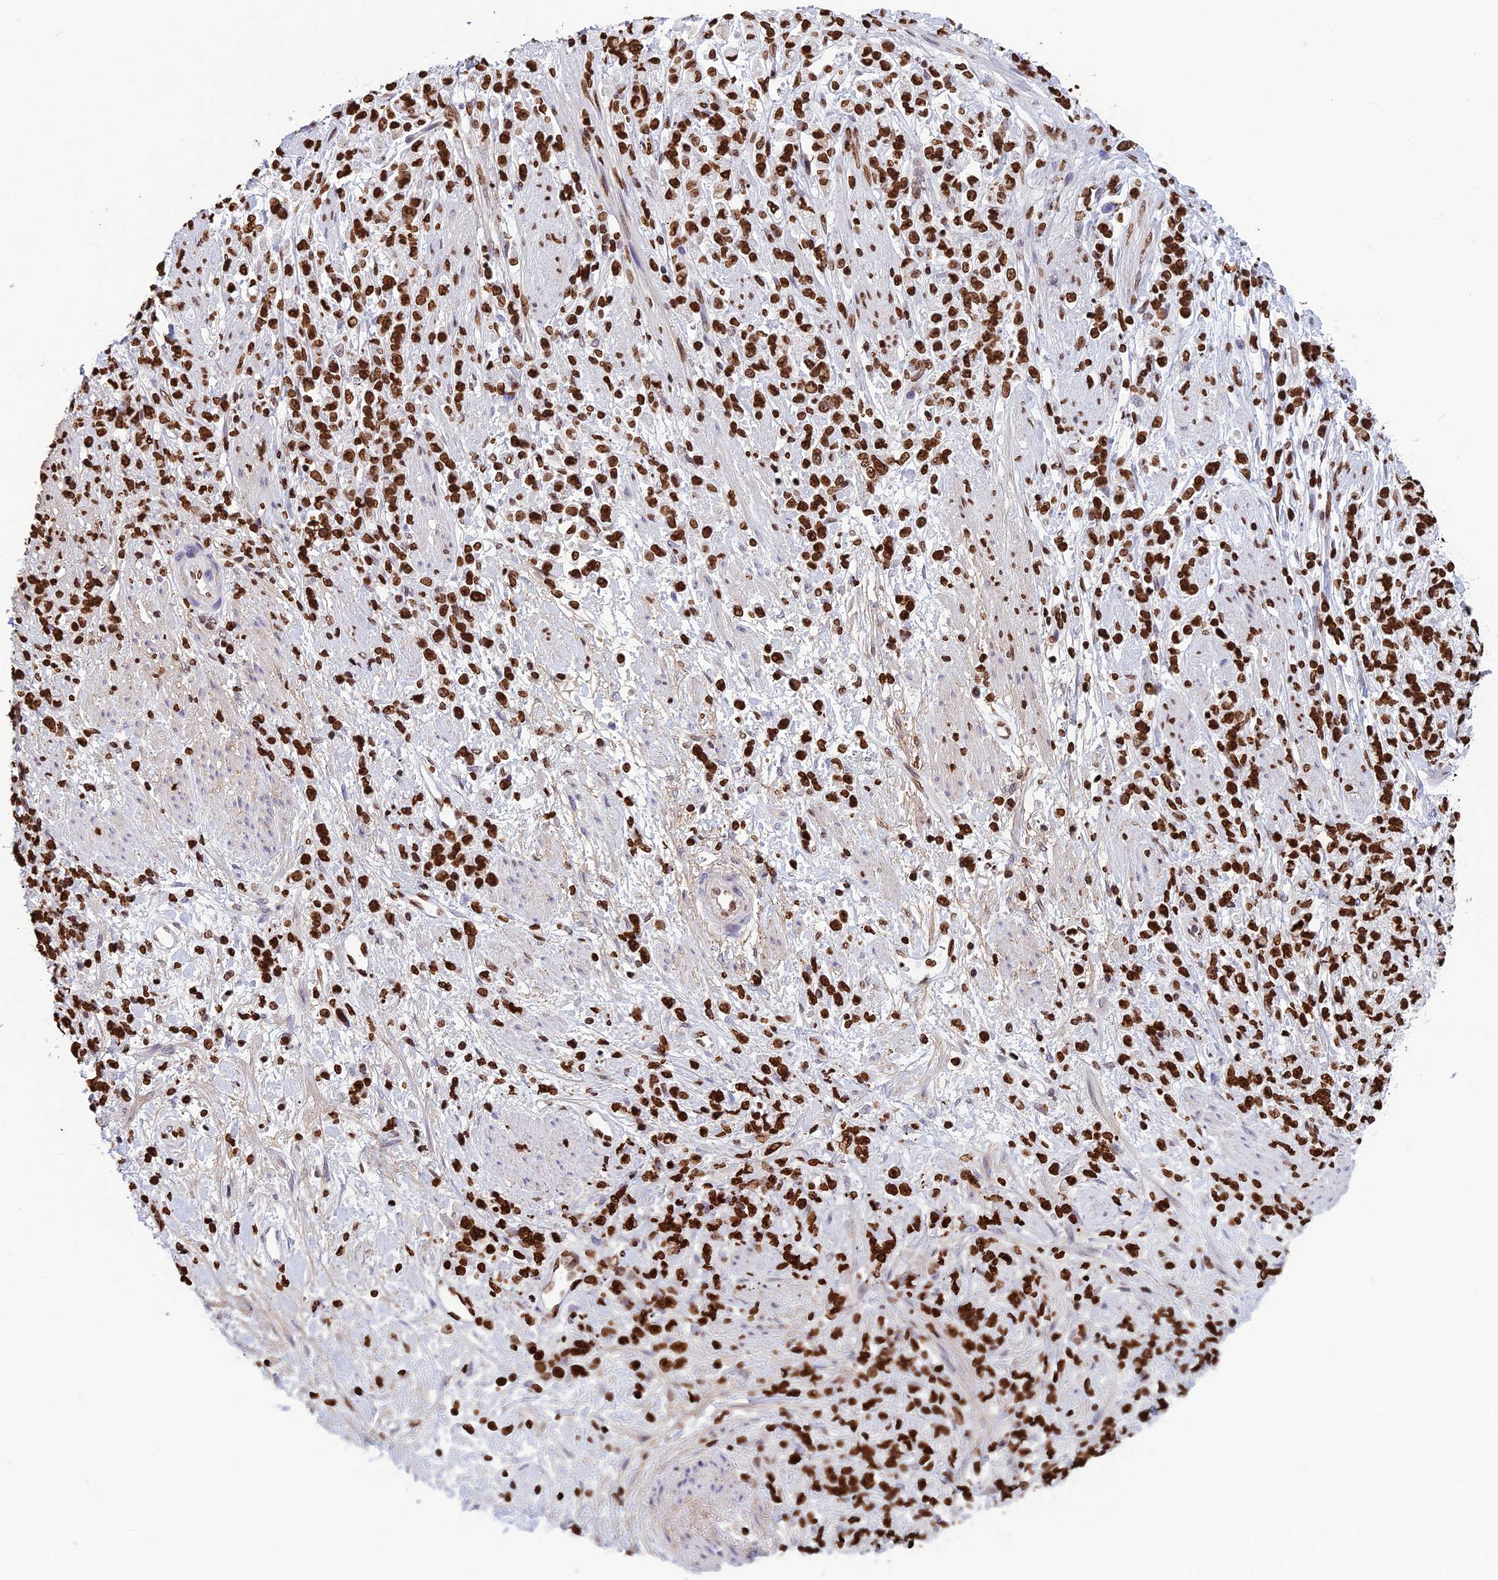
{"staining": {"intensity": "strong", "quantity": ">75%", "location": "nuclear"}, "tissue": "stomach cancer", "cell_type": "Tumor cells", "image_type": "cancer", "snomed": [{"axis": "morphology", "description": "Adenocarcinoma, NOS"}, {"axis": "topography", "description": "Stomach"}], "caption": "Protein expression analysis of human stomach adenocarcinoma reveals strong nuclear staining in about >75% of tumor cells.", "gene": "AKAP17A", "patient": {"sex": "female", "age": 60}}